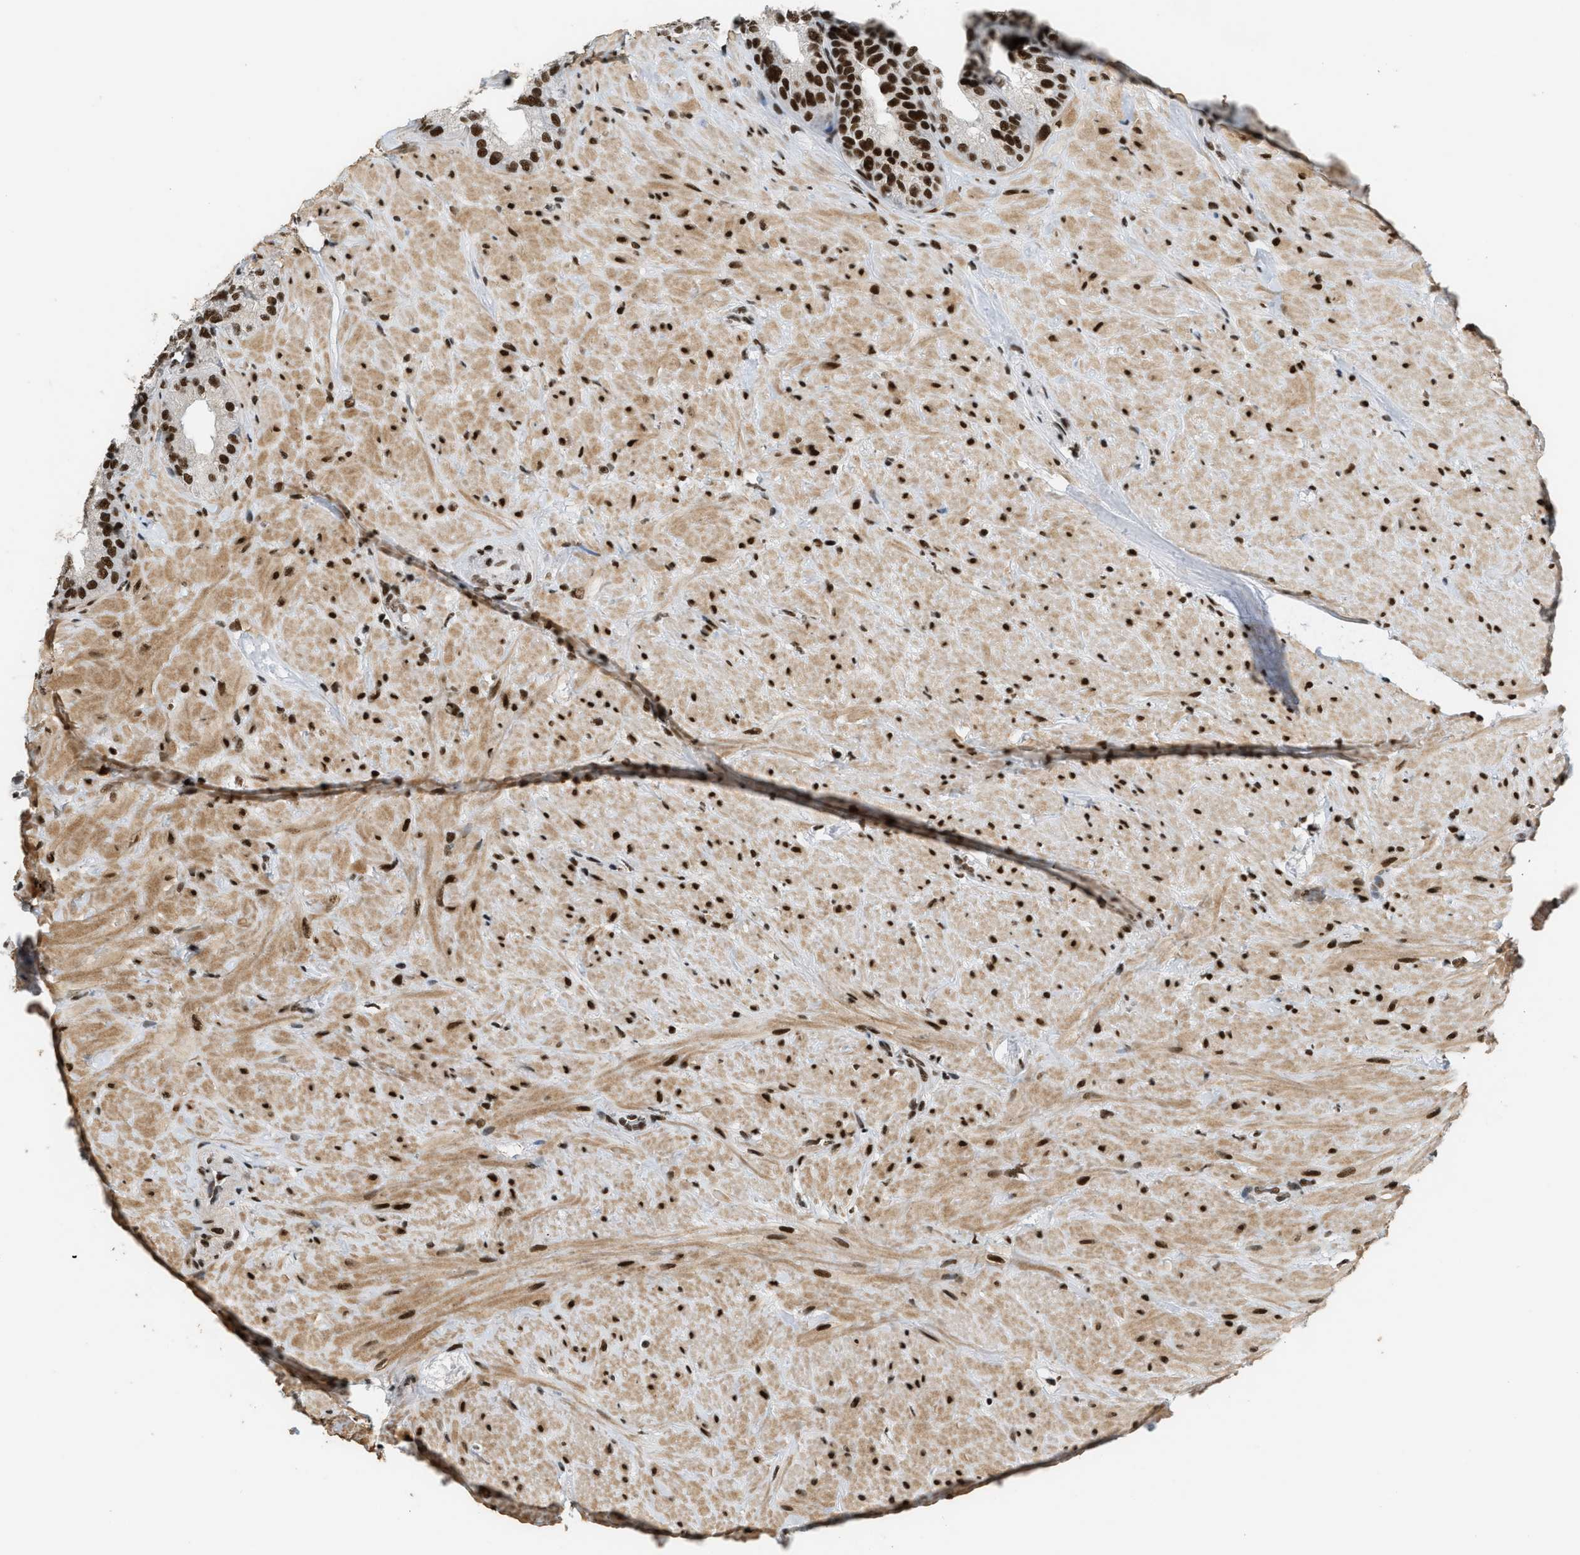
{"staining": {"intensity": "strong", "quantity": ">75%", "location": "nuclear"}, "tissue": "seminal vesicle", "cell_type": "Glandular cells", "image_type": "normal", "snomed": [{"axis": "morphology", "description": "Normal tissue, NOS"}, {"axis": "topography", "description": "Seminal veicle"}], "caption": "Immunohistochemical staining of benign human seminal vesicle shows high levels of strong nuclear positivity in approximately >75% of glandular cells.", "gene": "SMARCB1", "patient": {"sex": "male", "age": 68}}